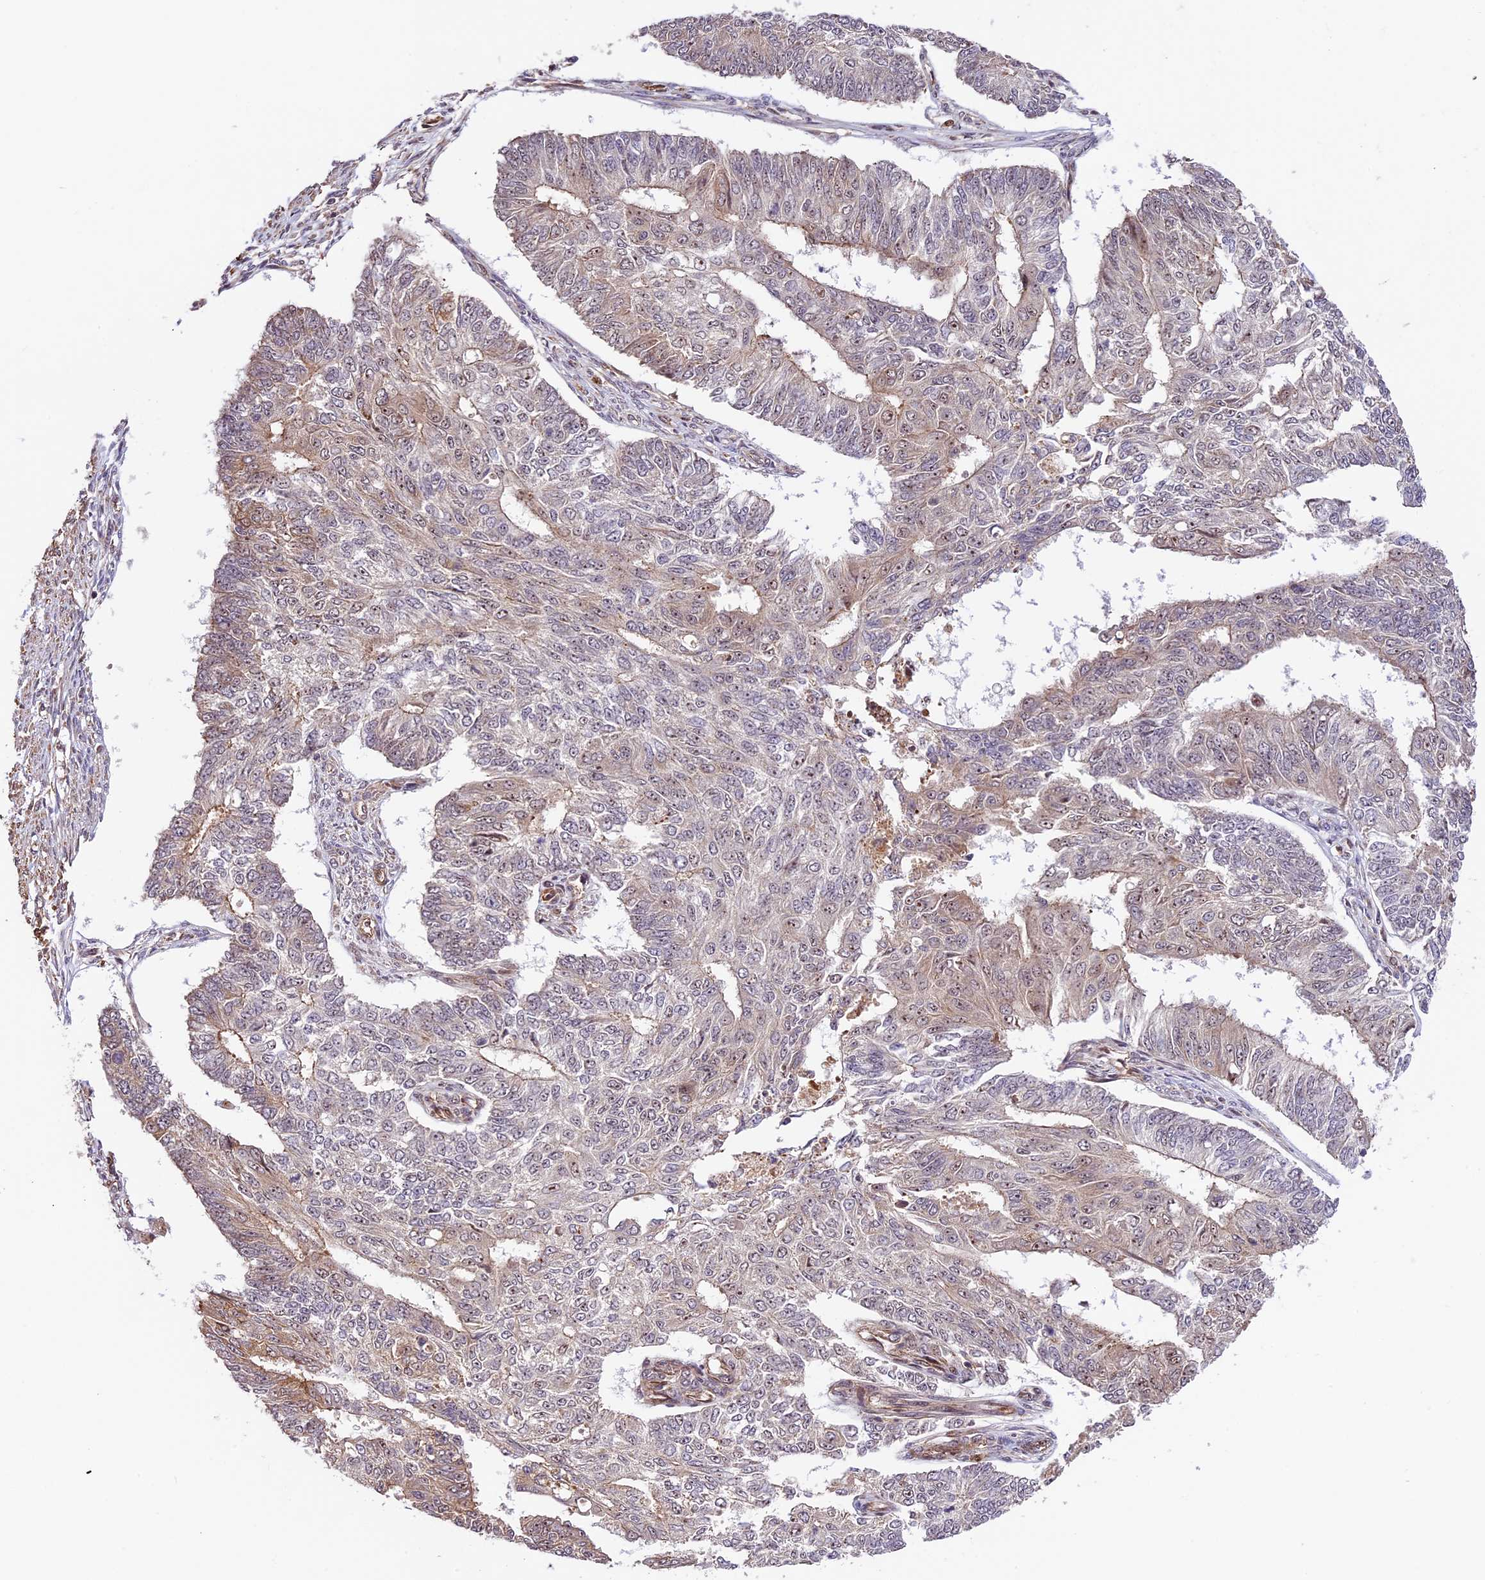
{"staining": {"intensity": "moderate", "quantity": "<25%", "location": "nuclear"}, "tissue": "endometrial cancer", "cell_type": "Tumor cells", "image_type": "cancer", "snomed": [{"axis": "morphology", "description": "Adenocarcinoma, NOS"}, {"axis": "topography", "description": "Endometrium"}], "caption": "Endometrial adenocarcinoma stained for a protein demonstrates moderate nuclear positivity in tumor cells.", "gene": "DHX38", "patient": {"sex": "female", "age": 32}}